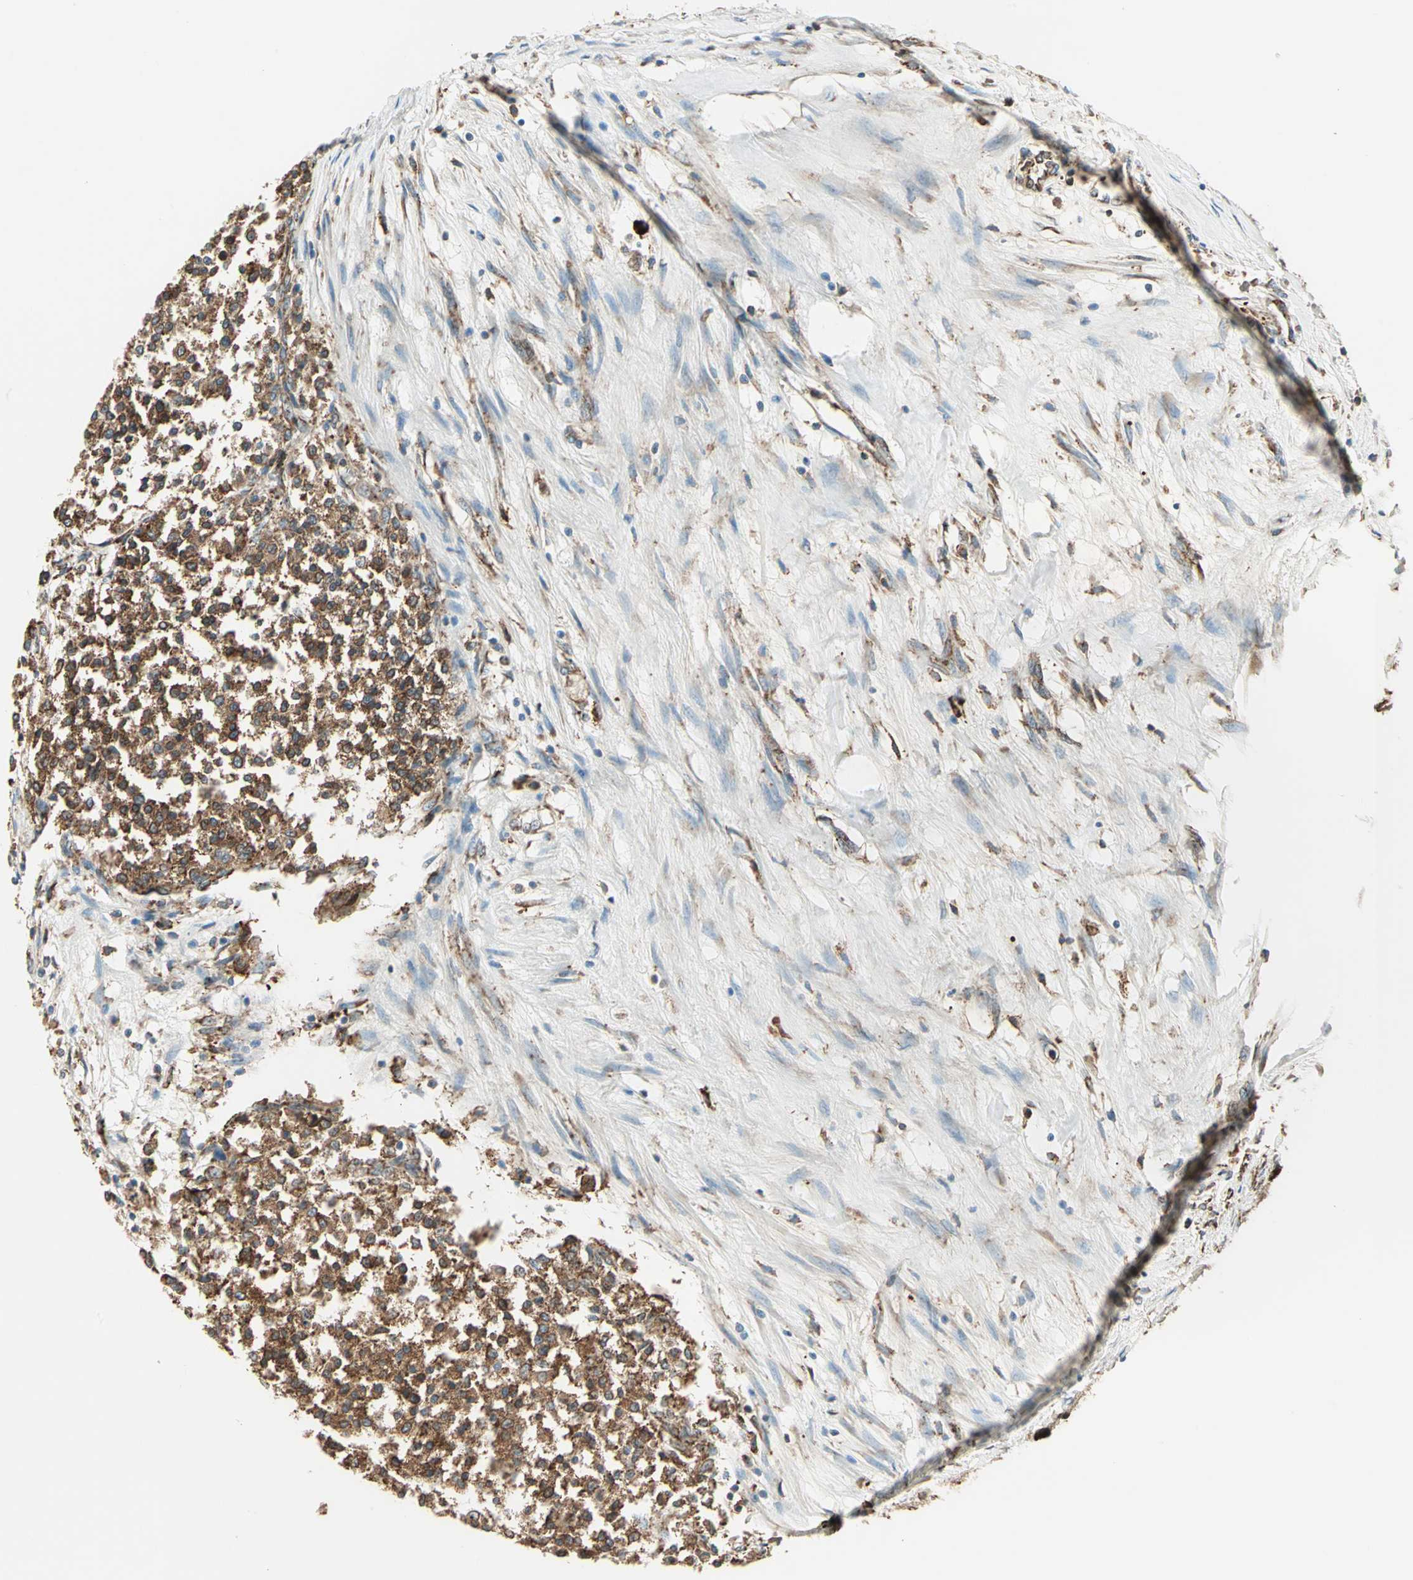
{"staining": {"intensity": "strong", "quantity": ">75%", "location": "cytoplasmic/membranous"}, "tissue": "testis cancer", "cell_type": "Tumor cells", "image_type": "cancer", "snomed": [{"axis": "morphology", "description": "Seminoma, NOS"}, {"axis": "topography", "description": "Testis"}], "caption": "A high-resolution photomicrograph shows IHC staining of testis cancer (seminoma), which displays strong cytoplasmic/membranous staining in approximately >75% of tumor cells.", "gene": "PDIA4", "patient": {"sex": "male", "age": 59}}